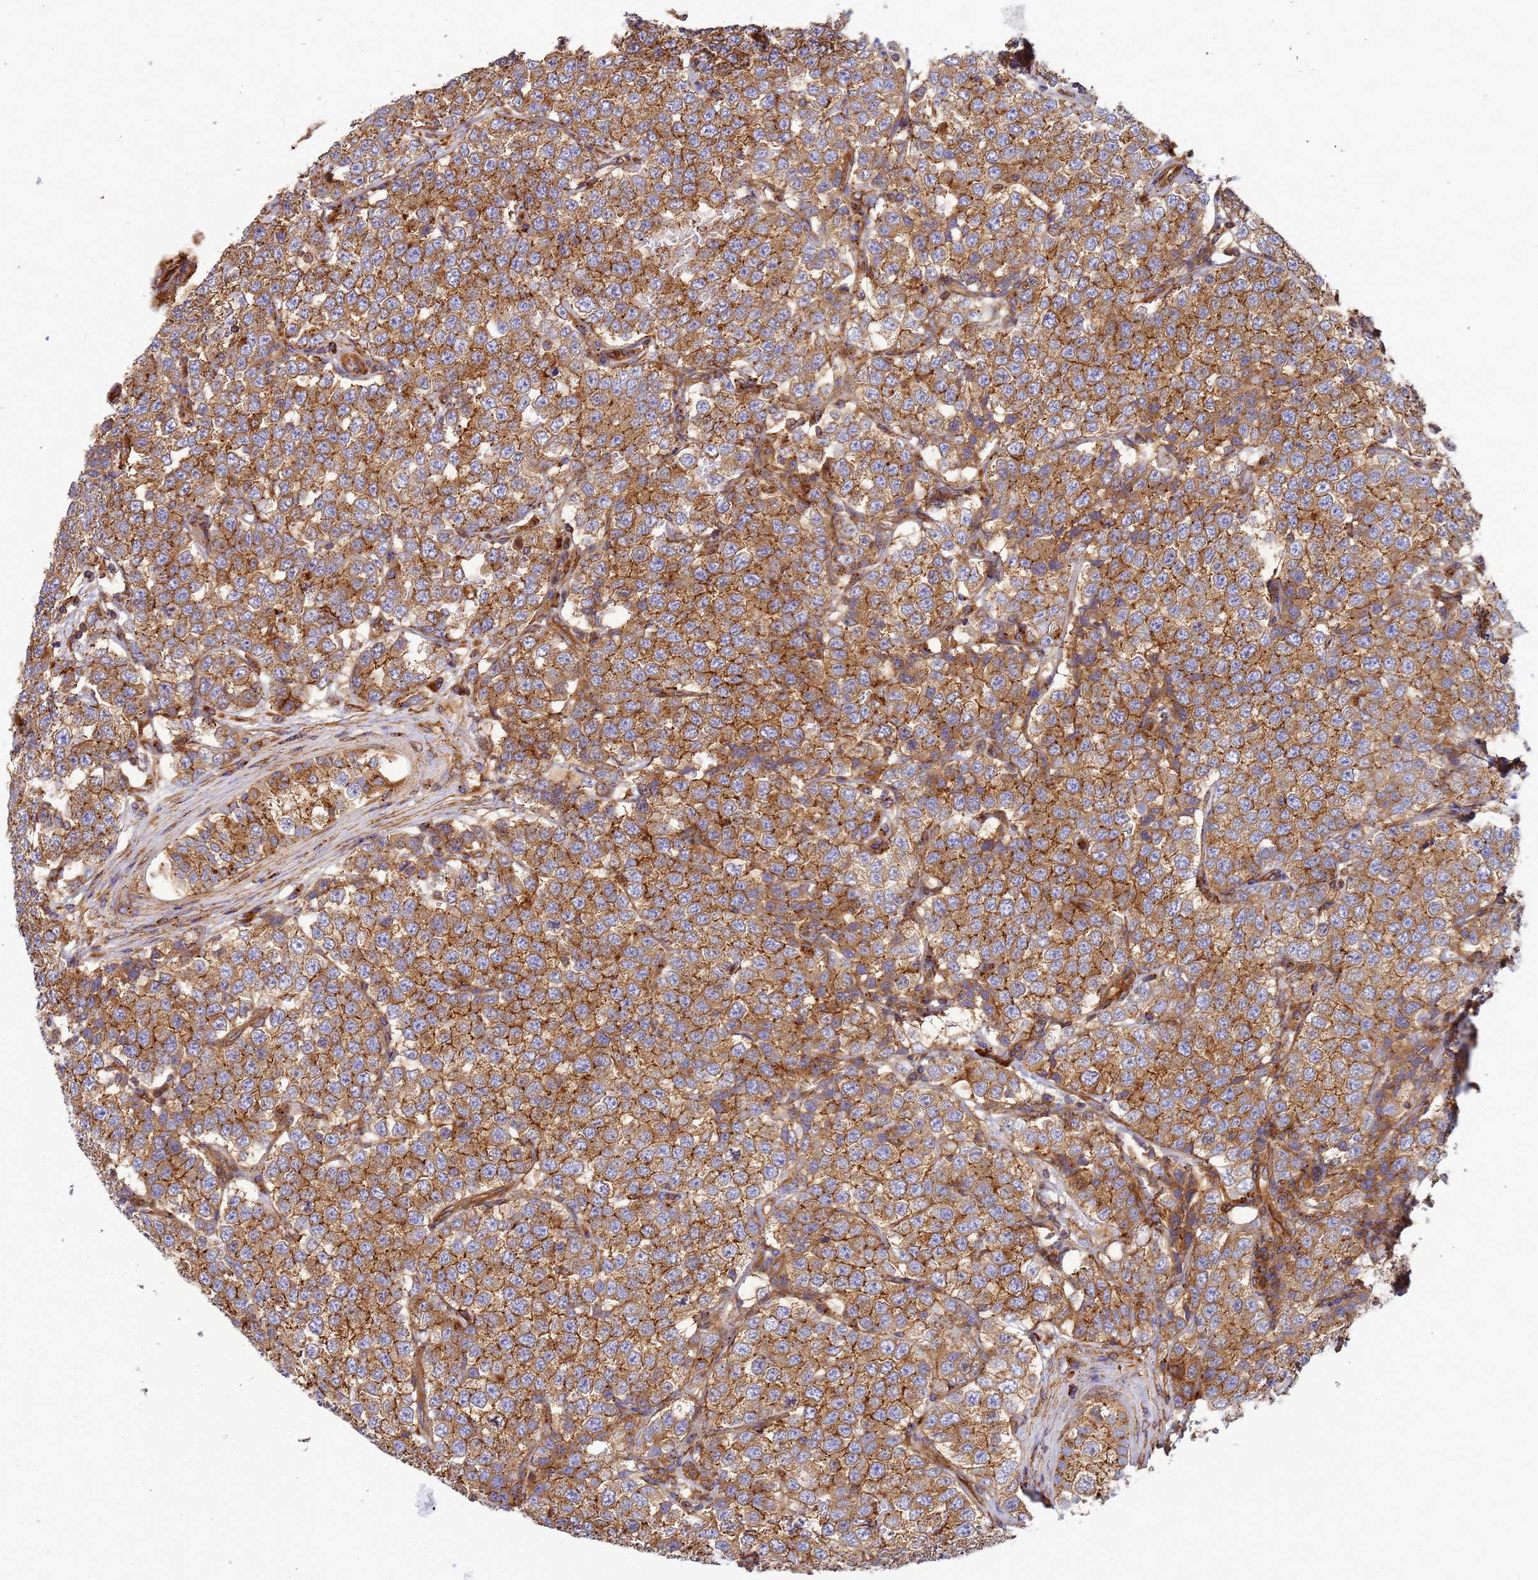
{"staining": {"intensity": "moderate", "quantity": ">75%", "location": "cytoplasmic/membranous"}, "tissue": "testis cancer", "cell_type": "Tumor cells", "image_type": "cancer", "snomed": [{"axis": "morphology", "description": "Seminoma, NOS"}, {"axis": "topography", "description": "Testis"}], "caption": "This image demonstrates testis seminoma stained with IHC to label a protein in brown. The cytoplasmic/membranous of tumor cells show moderate positivity for the protein. Nuclei are counter-stained blue.", "gene": "C2CD5", "patient": {"sex": "male", "age": 34}}